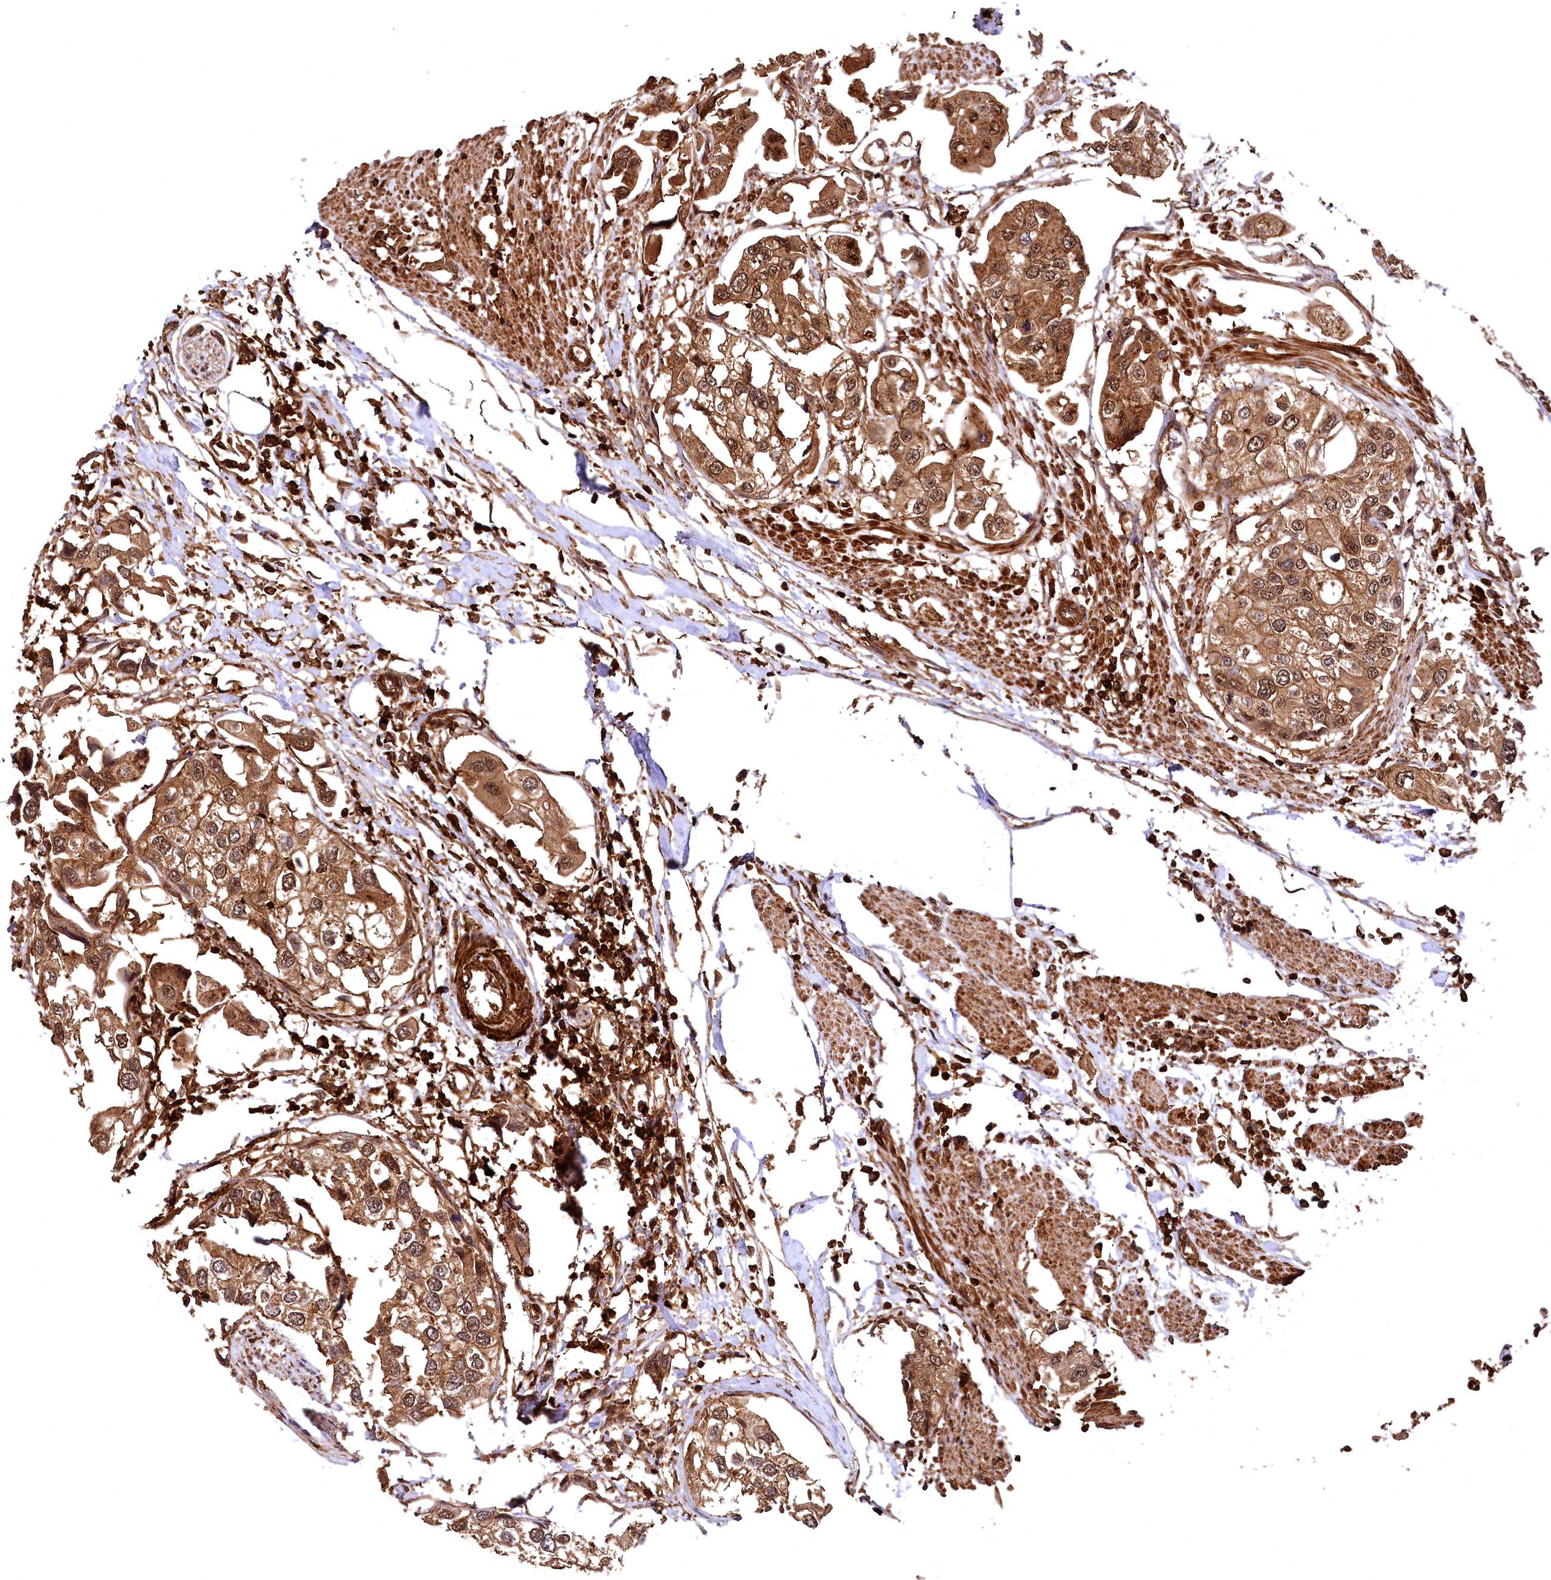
{"staining": {"intensity": "moderate", "quantity": ">75%", "location": "cytoplasmic/membranous,nuclear"}, "tissue": "urothelial cancer", "cell_type": "Tumor cells", "image_type": "cancer", "snomed": [{"axis": "morphology", "description": "Urothelial carcinoma, High grade"}, {"axis": "topography", "description": "Urinary bladder"}], "caption": "High-magnification brightfield microscopy of urothelial carcinoma (high-grade) stained with DAB (3,3'-diaminobenzidine) (brown) and counterstained with hematoxylin (blue). tumor cells exhibit moderate cytoplasmic/membranous and nuclear positivity is seen in about>75% of cells. (Brightfield microscopy of DAB IHC at high magnification).", "gene": "STUB1", "patient": {"sex": "male", "age": 64}}